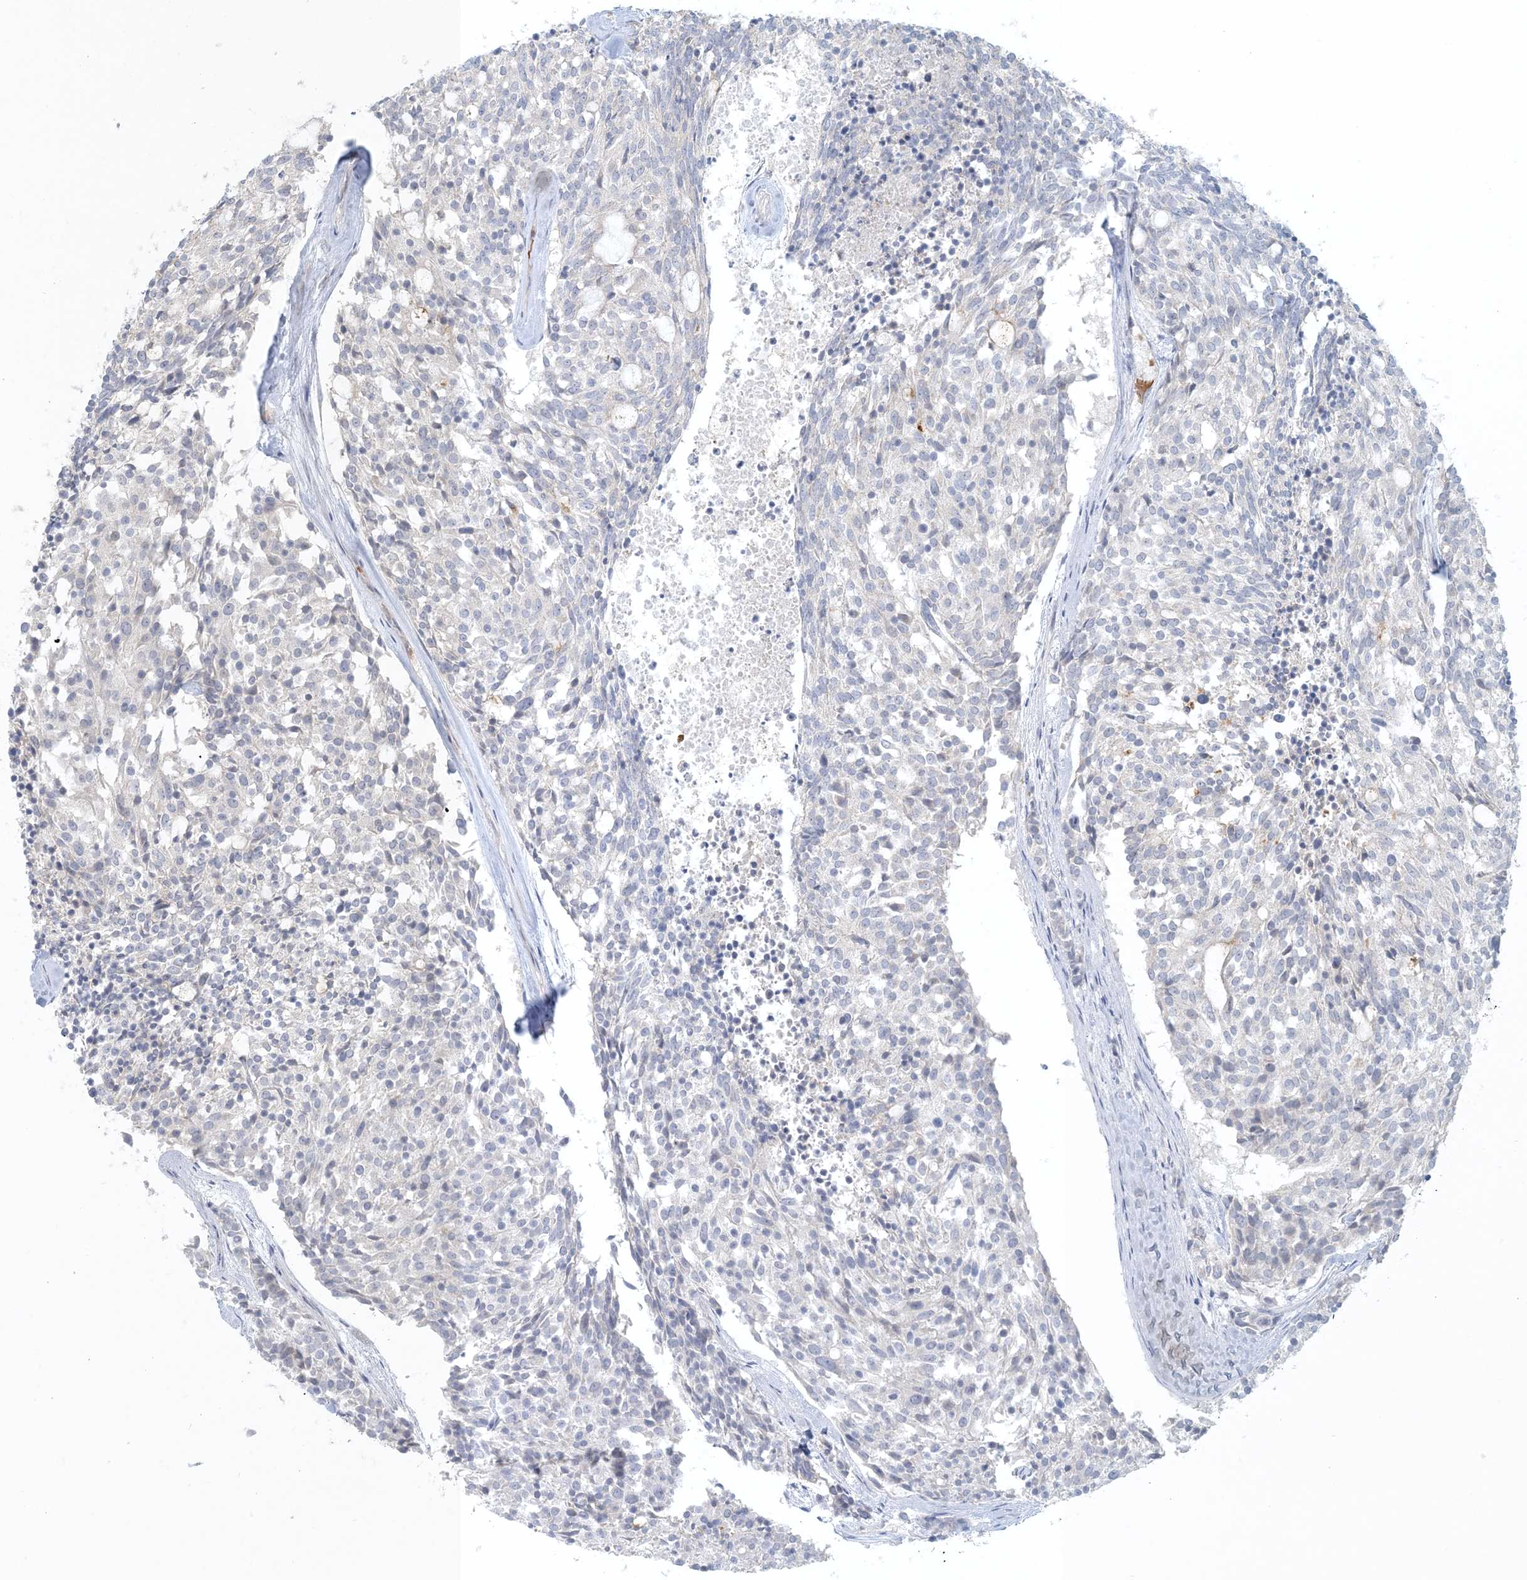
{"staining": {"intensity": "negative", "quantity": "none", "location": "none"}, "tissue": "carcinoid", "cell_type": "Tumor cells", "image_type": "cancer", "snomed": [{"axis": "morphology", "description": "Carcinoid, malignant, NOS"}, {"axis": "topography", "description": "Pancreas"}], "caption": "Photomicrograph shows no protein positivity in tumor cells of carcinoid tissue.", "gene": "CTDNEP1", "patient": {"sex": "female", "age": 54}}